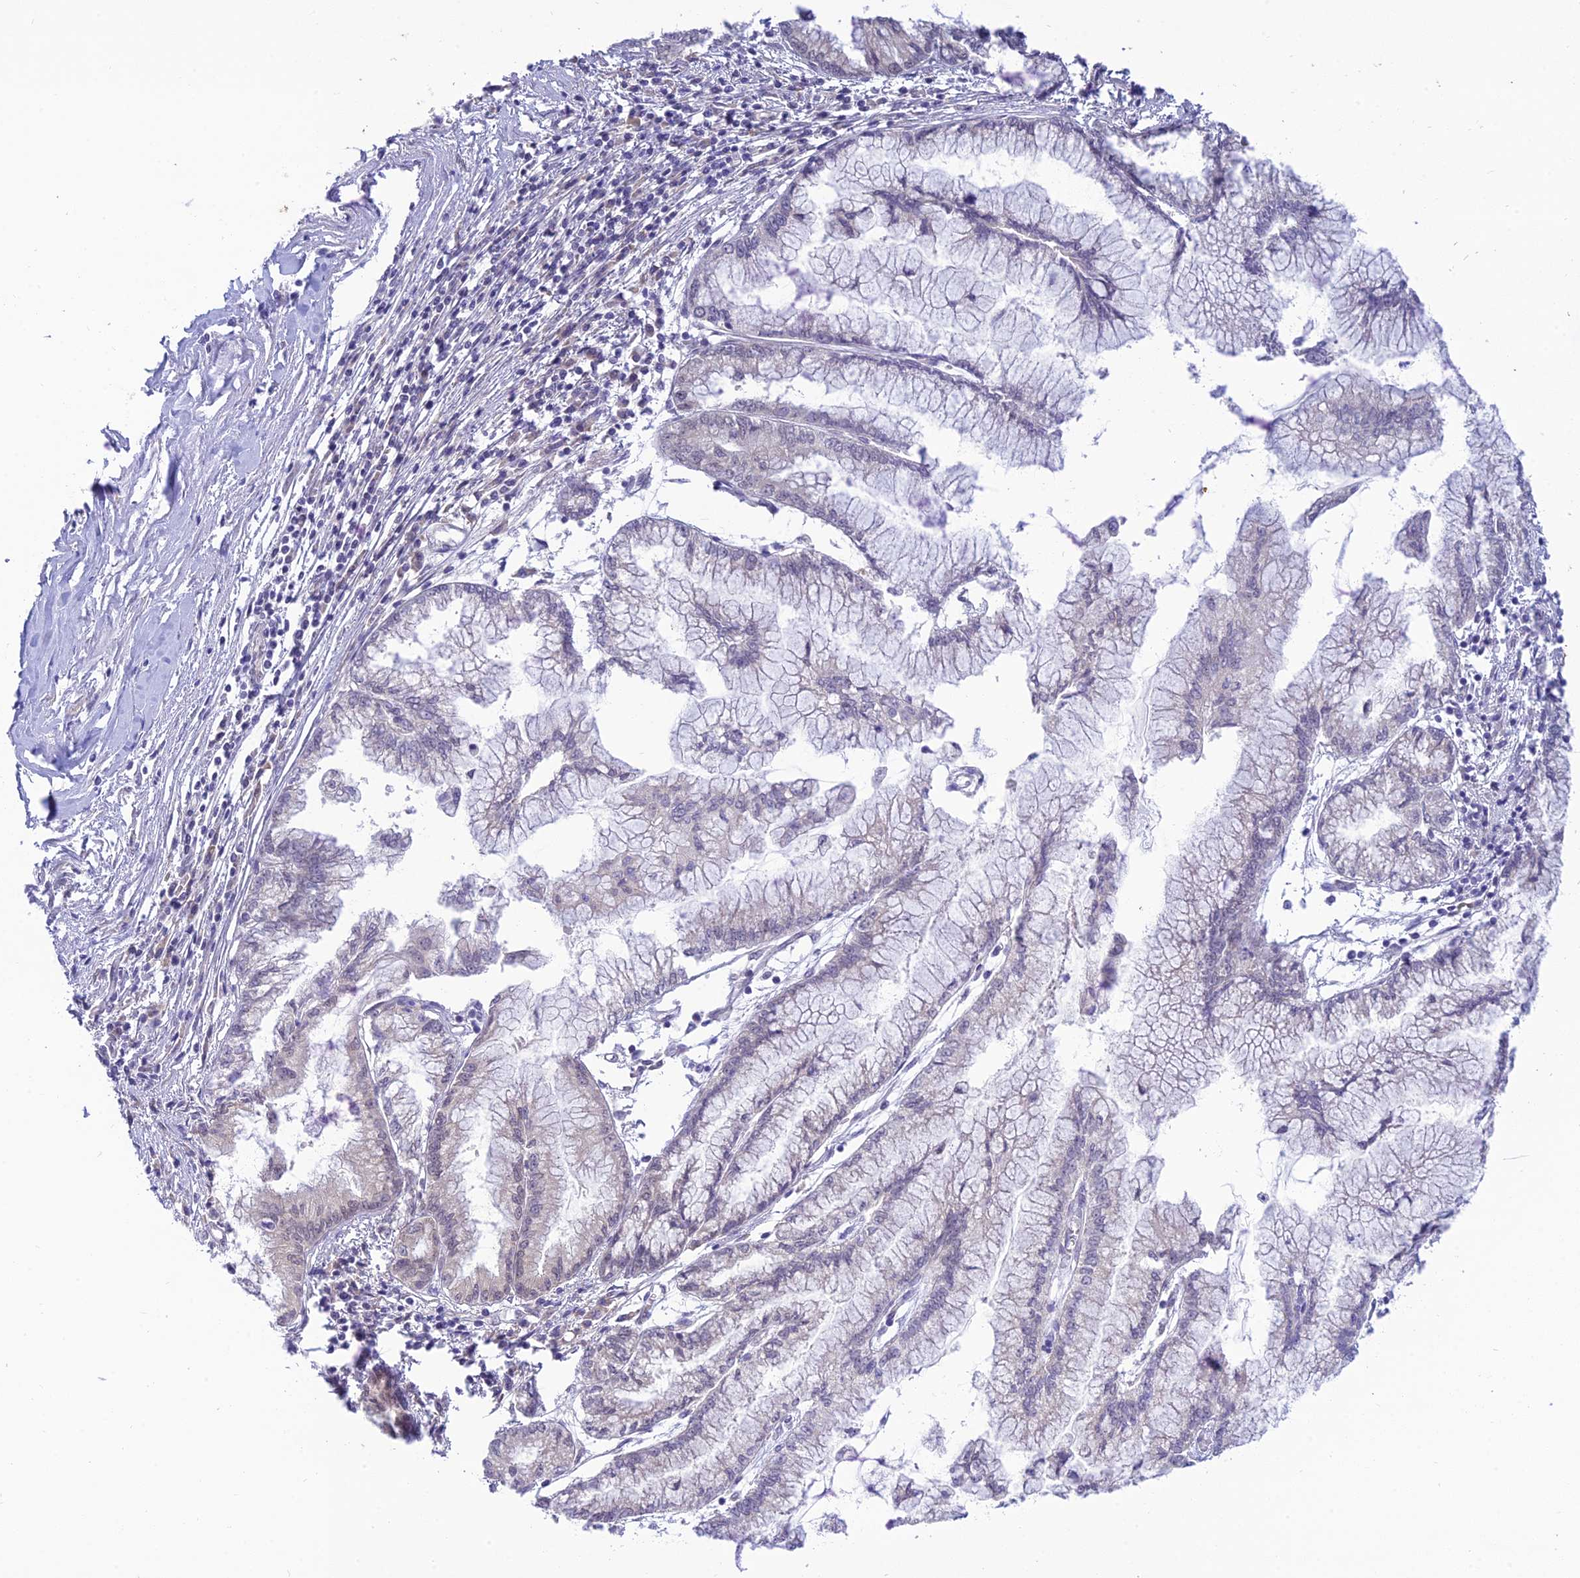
{"staining": {"intensity": "negative", "quantity": "none", "location": "none"}, "tissue": "pancreatic cancer", "cell_type": "Tumor cells", "image_type": "cancer", "snomed": [{"axis": "morphology", "description": "Adenocarcinoma, NOS"}, {"axis": "topography", "description": "Pancreas"}], "caption": "This photomicrograph is of pancreatic adenocarcinoma stained with immunohistochemistry (IHC) to label a protein in brown with the nuclei are counter-stained blue. There is no expression in tumor cells. (Brightfield microscopy of DAB immunohistochemistry (IHC) at high magnification).", "gene": "SKIC8", "patient": {"sex": "male", "age": 73}}